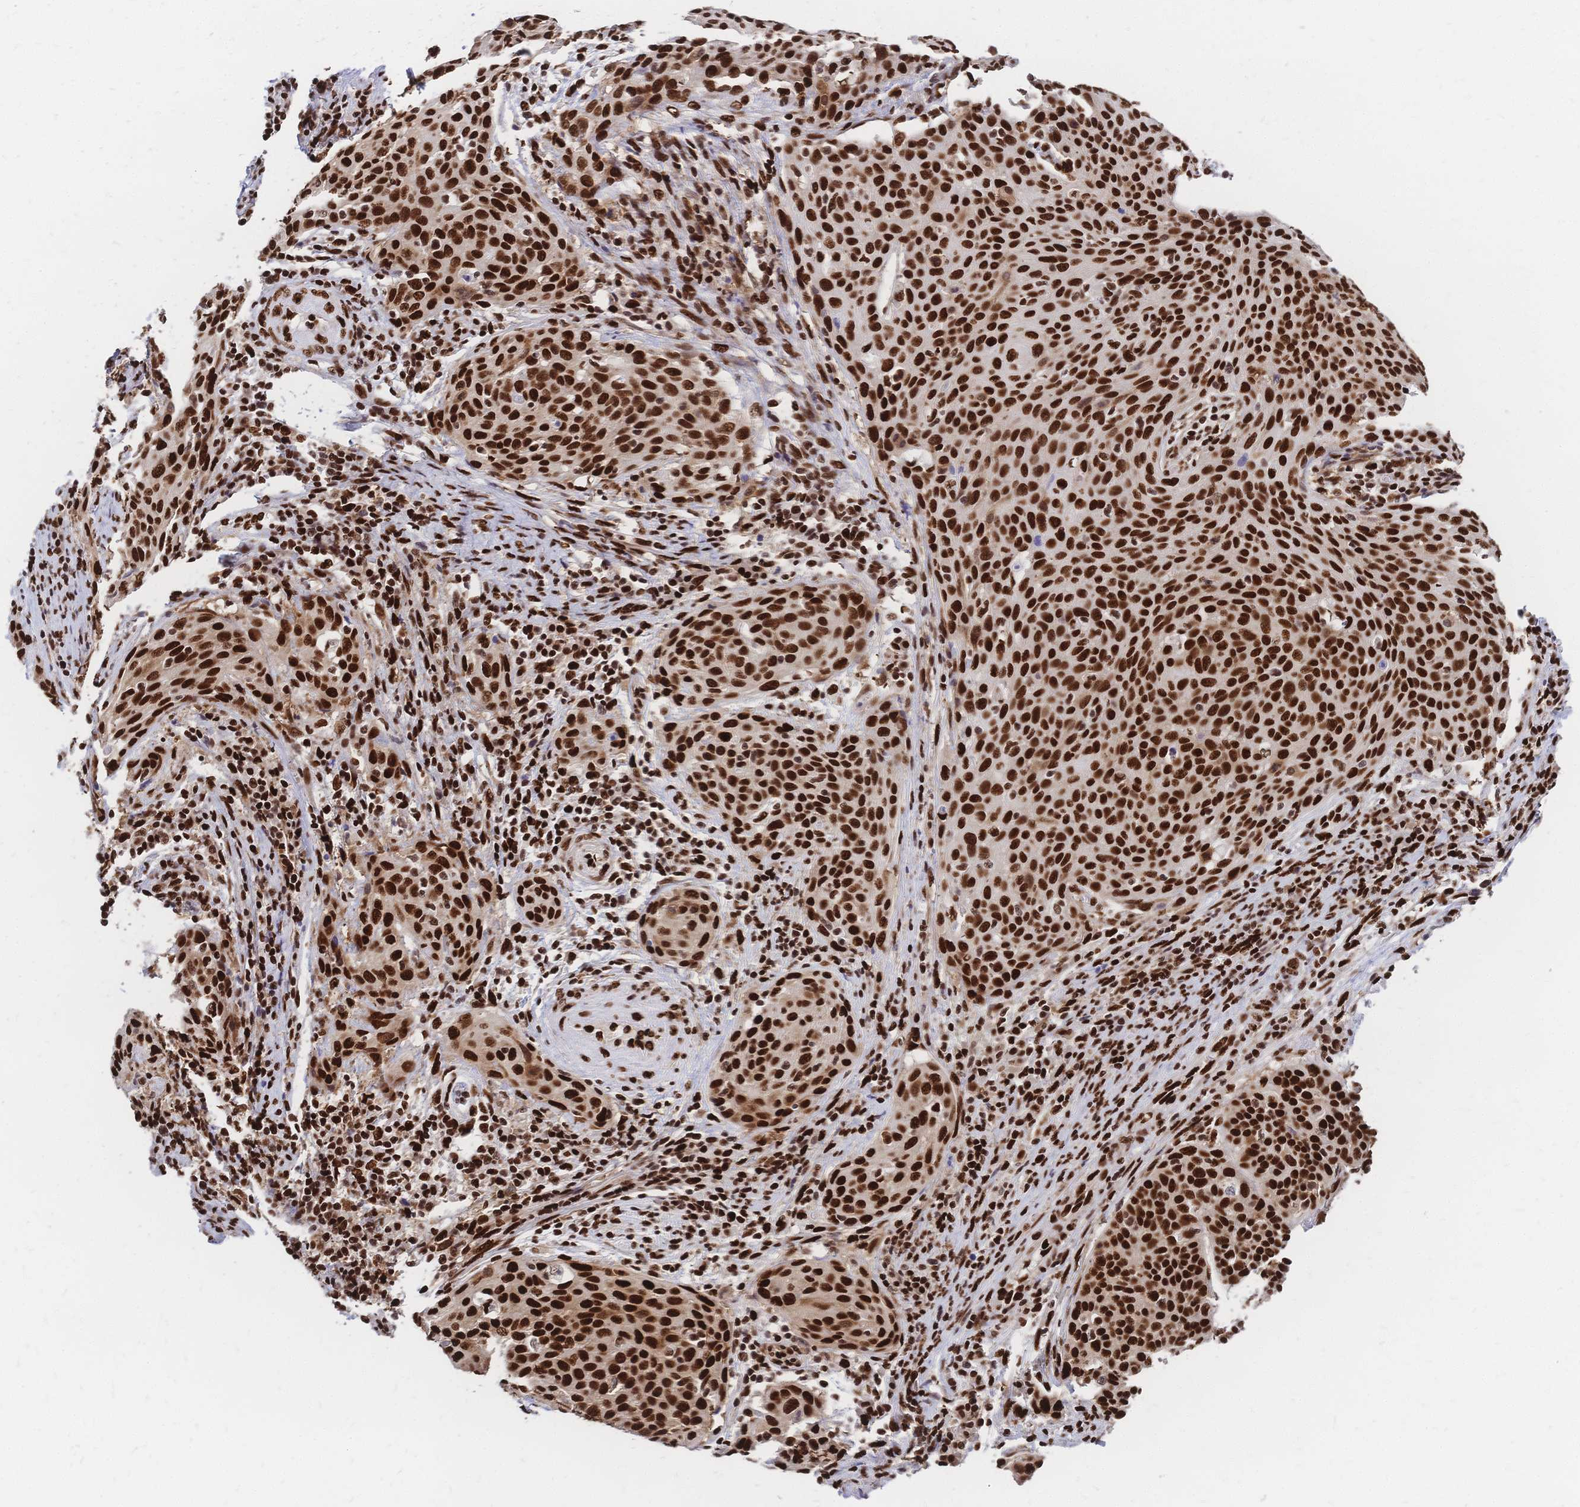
{"staining": {"intensity": "strong", "quantity": ">75%", "location": "nuclear"}, "tissue": "cervical cancer", "cell_type": "Tumor cells", "image_type": "cancer", "snomed": [{"axis": "morphology", "description": "Squamous cell carcinoma, NOS"}, {"axis": "topography", "description": "Cervix"}], "caption": "This micrograph reveals immunohistochemistry staining of human cervical cancer (squamous cell carcinoma), with high strong nuclear expression in about >75% of tumor cells.", "gene": "HDGF", "patient": {"sex": "female", "age": 31}}